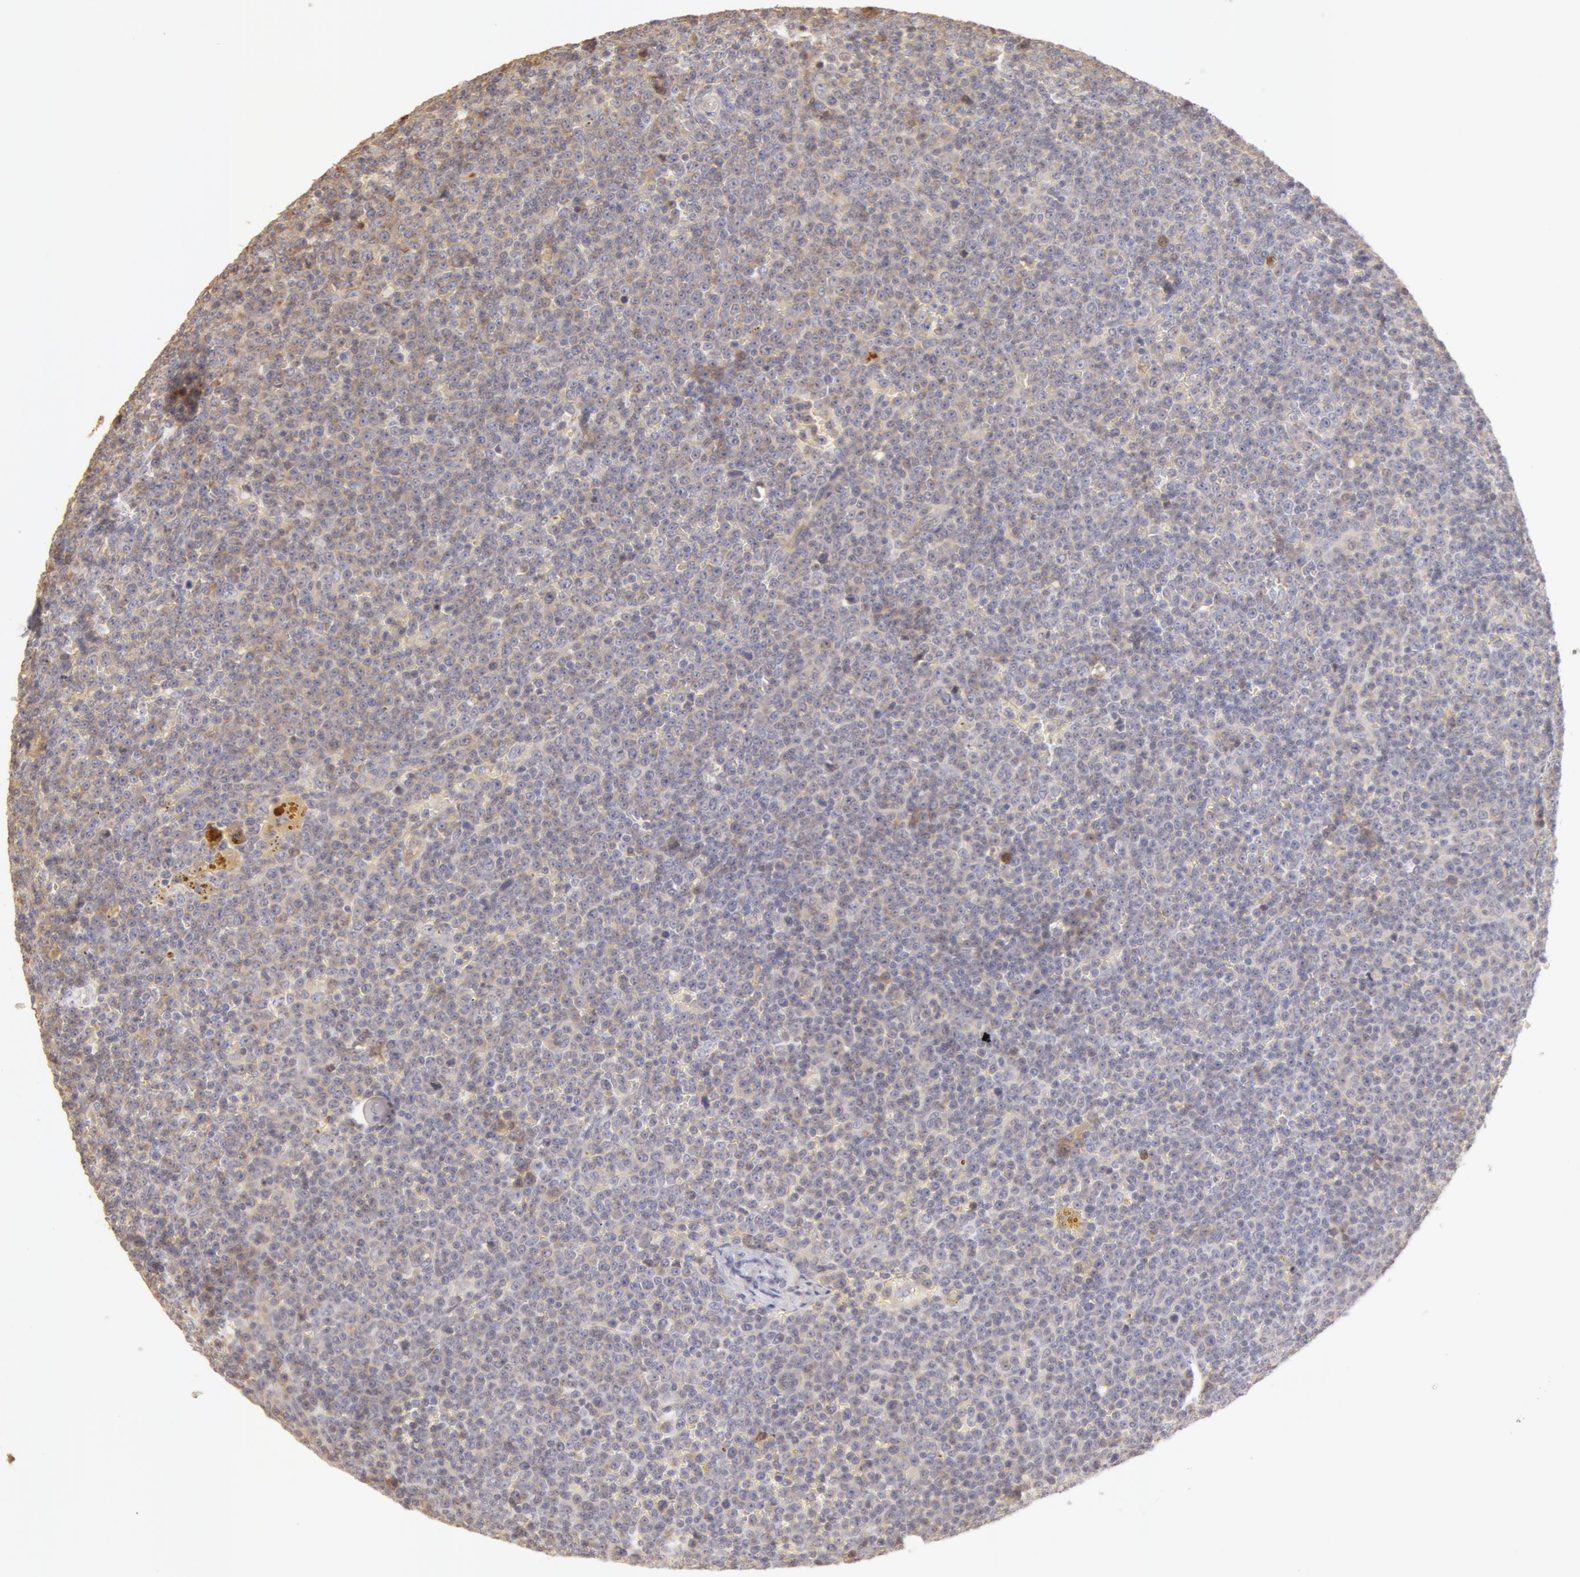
{"staining": {"intensity": "moderate", "quantity": "<25%", "location": "cytoplasmic/membranous"}, "tissue": "lymphoma", "cell_type": "Tumor cells", "image_type": "cancer", "snomed": [{"axis": "morphology", "description": "Malignant lymphoma, non-Hodgkin's type, Low grade"}, {"axis": "topography", "description": "Lymph node"}], "caption": "Lymphoma tissue exhibits moderate cytoplasmic/membranous expression in about <25% of tumor cells", "gene": "TF", "patient": {"sex": "male", "age": 50}}